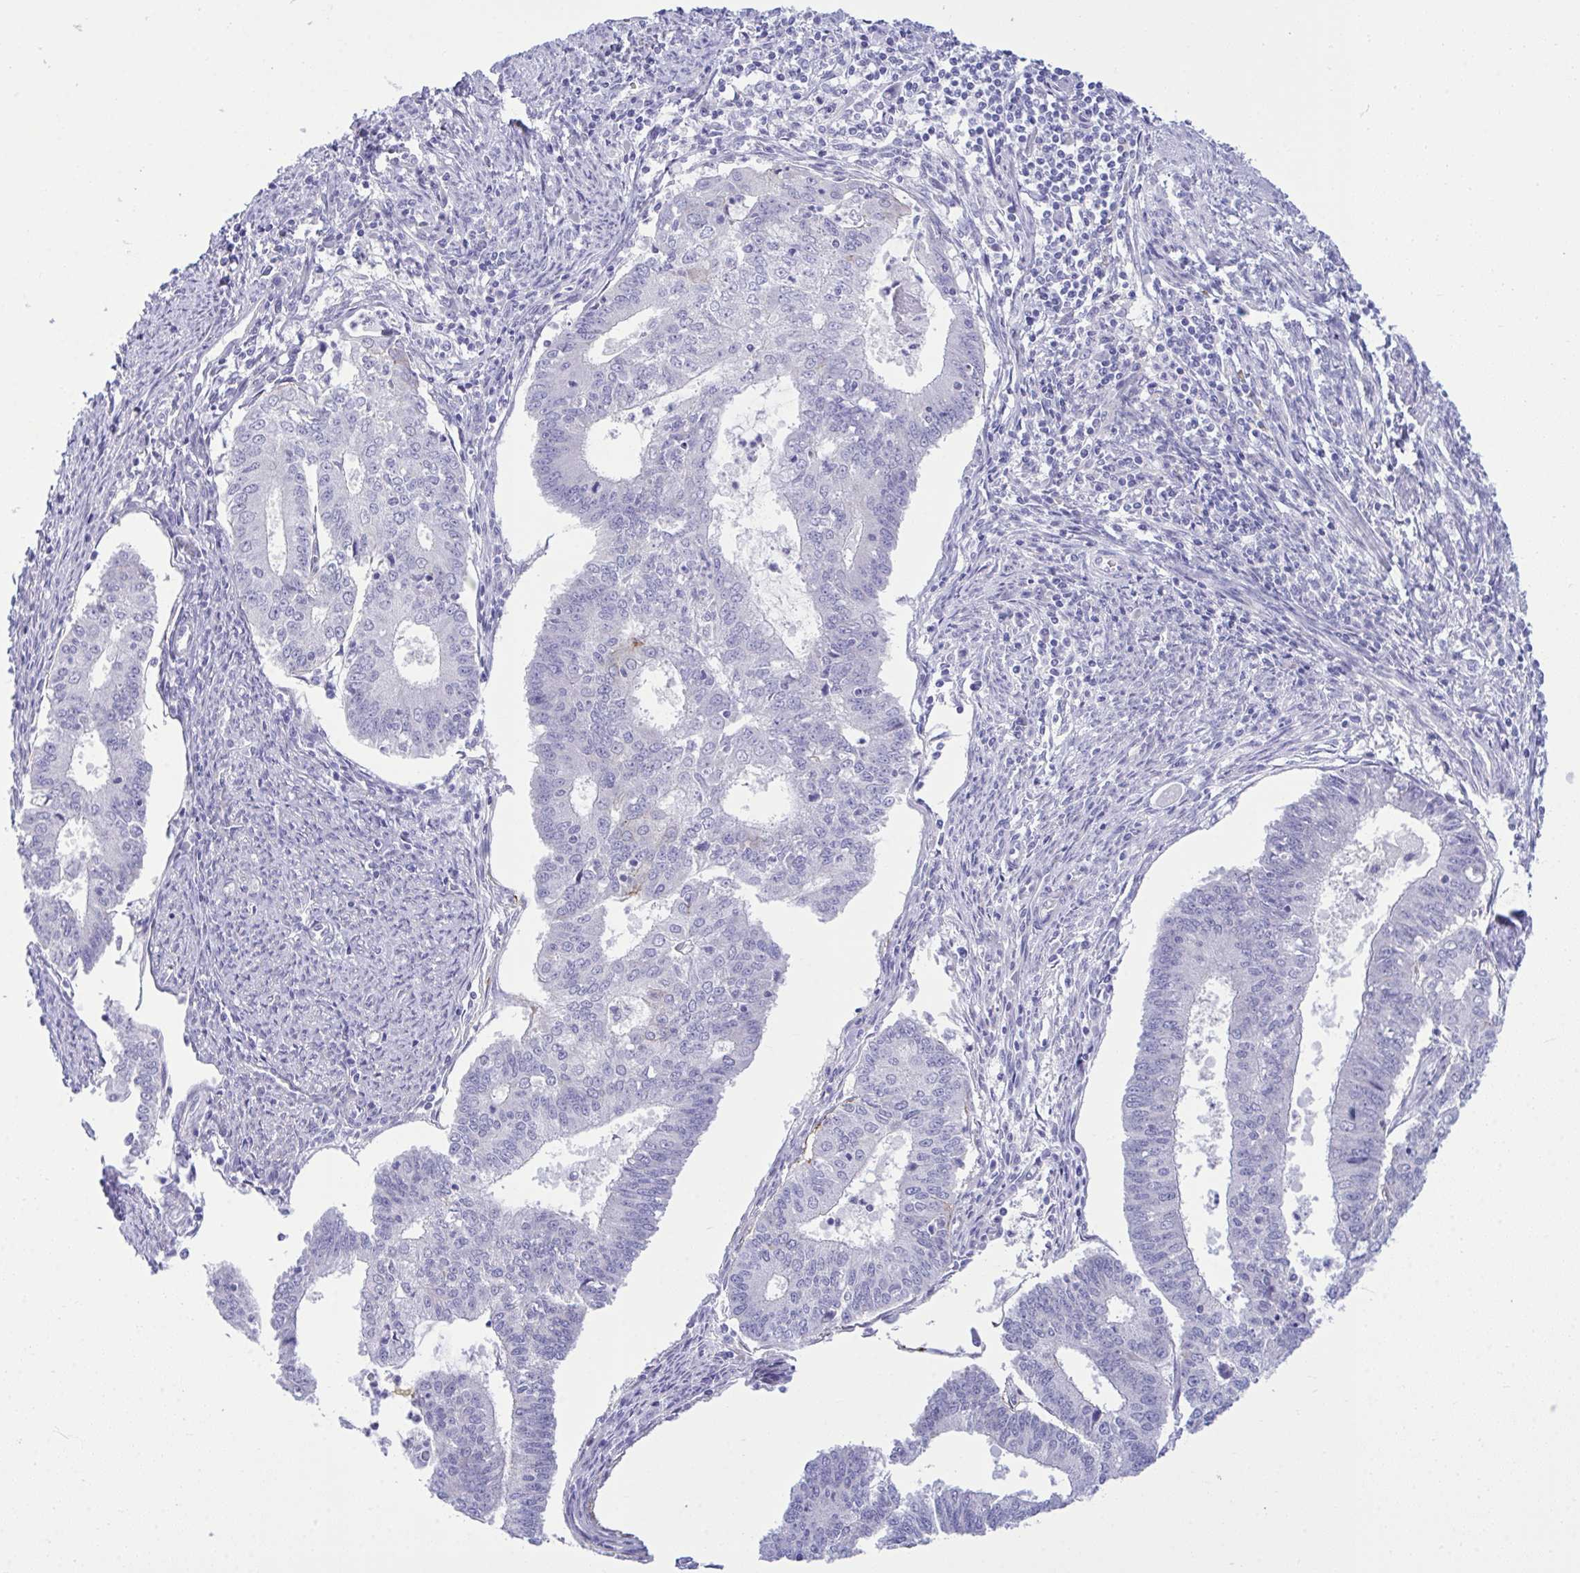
{"staining": {"intensity": "negative", "quantity": "none", "location": "none"}, "tissue": "endometrial cancer", "cell_type": "Tumor cells", "image_type": "cancer", "snomed": [{"axis": "morphology", "description": "Adenocarcinoma, NOS"}, {"axis": "topography", "description": "Endometrium"}], "caption": "The histopathology image displays no staining of tumor cells in endometrial cancer.", "gene": "MED9", "patient": {"sex": "female", "age": 61}}